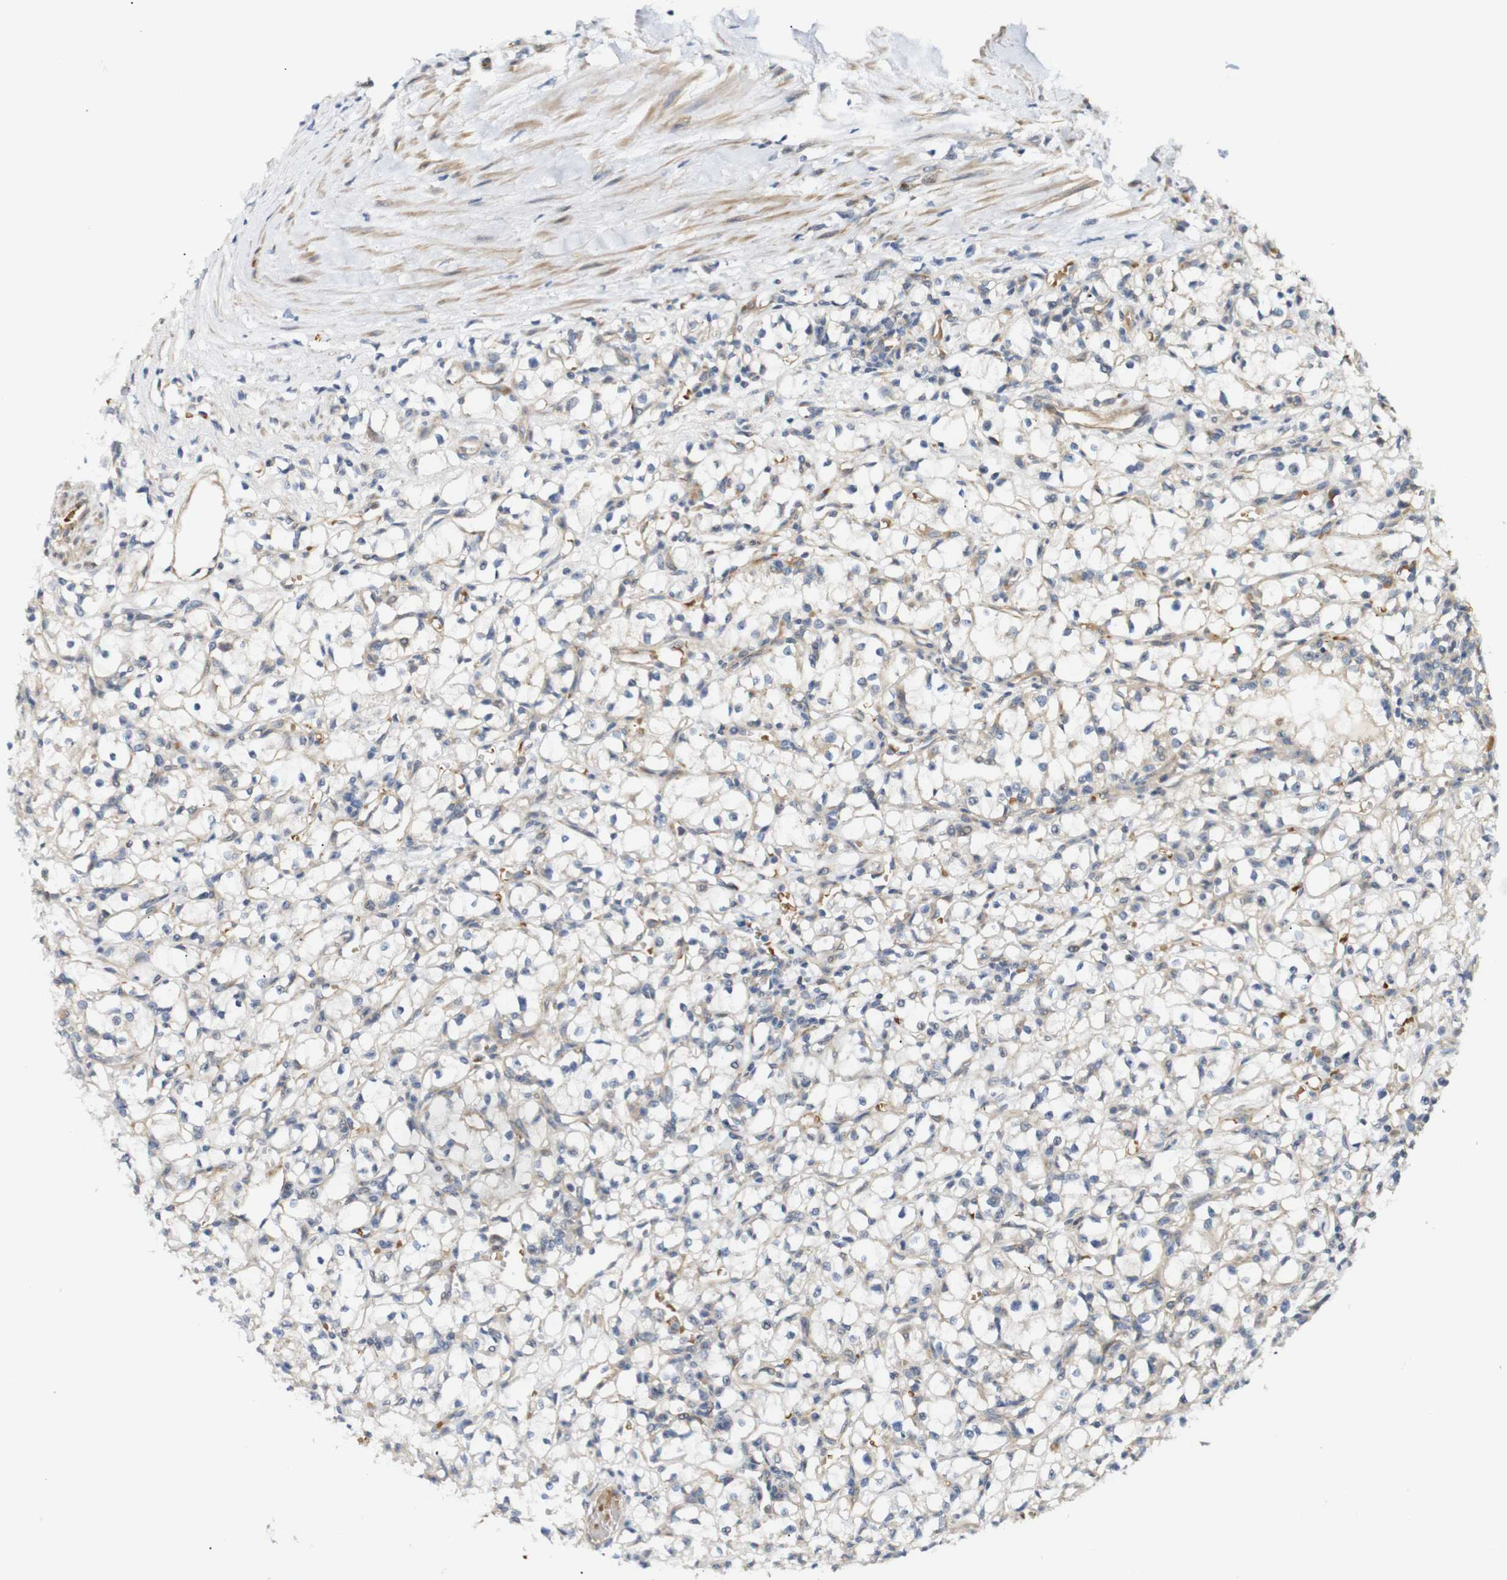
{"staining": {"intensity": "negative", "quantity": "none", "location": "none"}, "tissue": "renal cancer", "cell_type": "Tumor cells", "image_type": "cancer", "snomed": [{"axis": "morphology", "description": "Adenocarcinoma, NOS"}, {"axis": "topography", "description": "Kidney"}], "caption": "This is an immunohistochemistry (IHC) micrograph of renal cancer. There is no staining in tumor cells.", "gene": "RPTOR", "patient": {"sex": "male", "age": 56}}